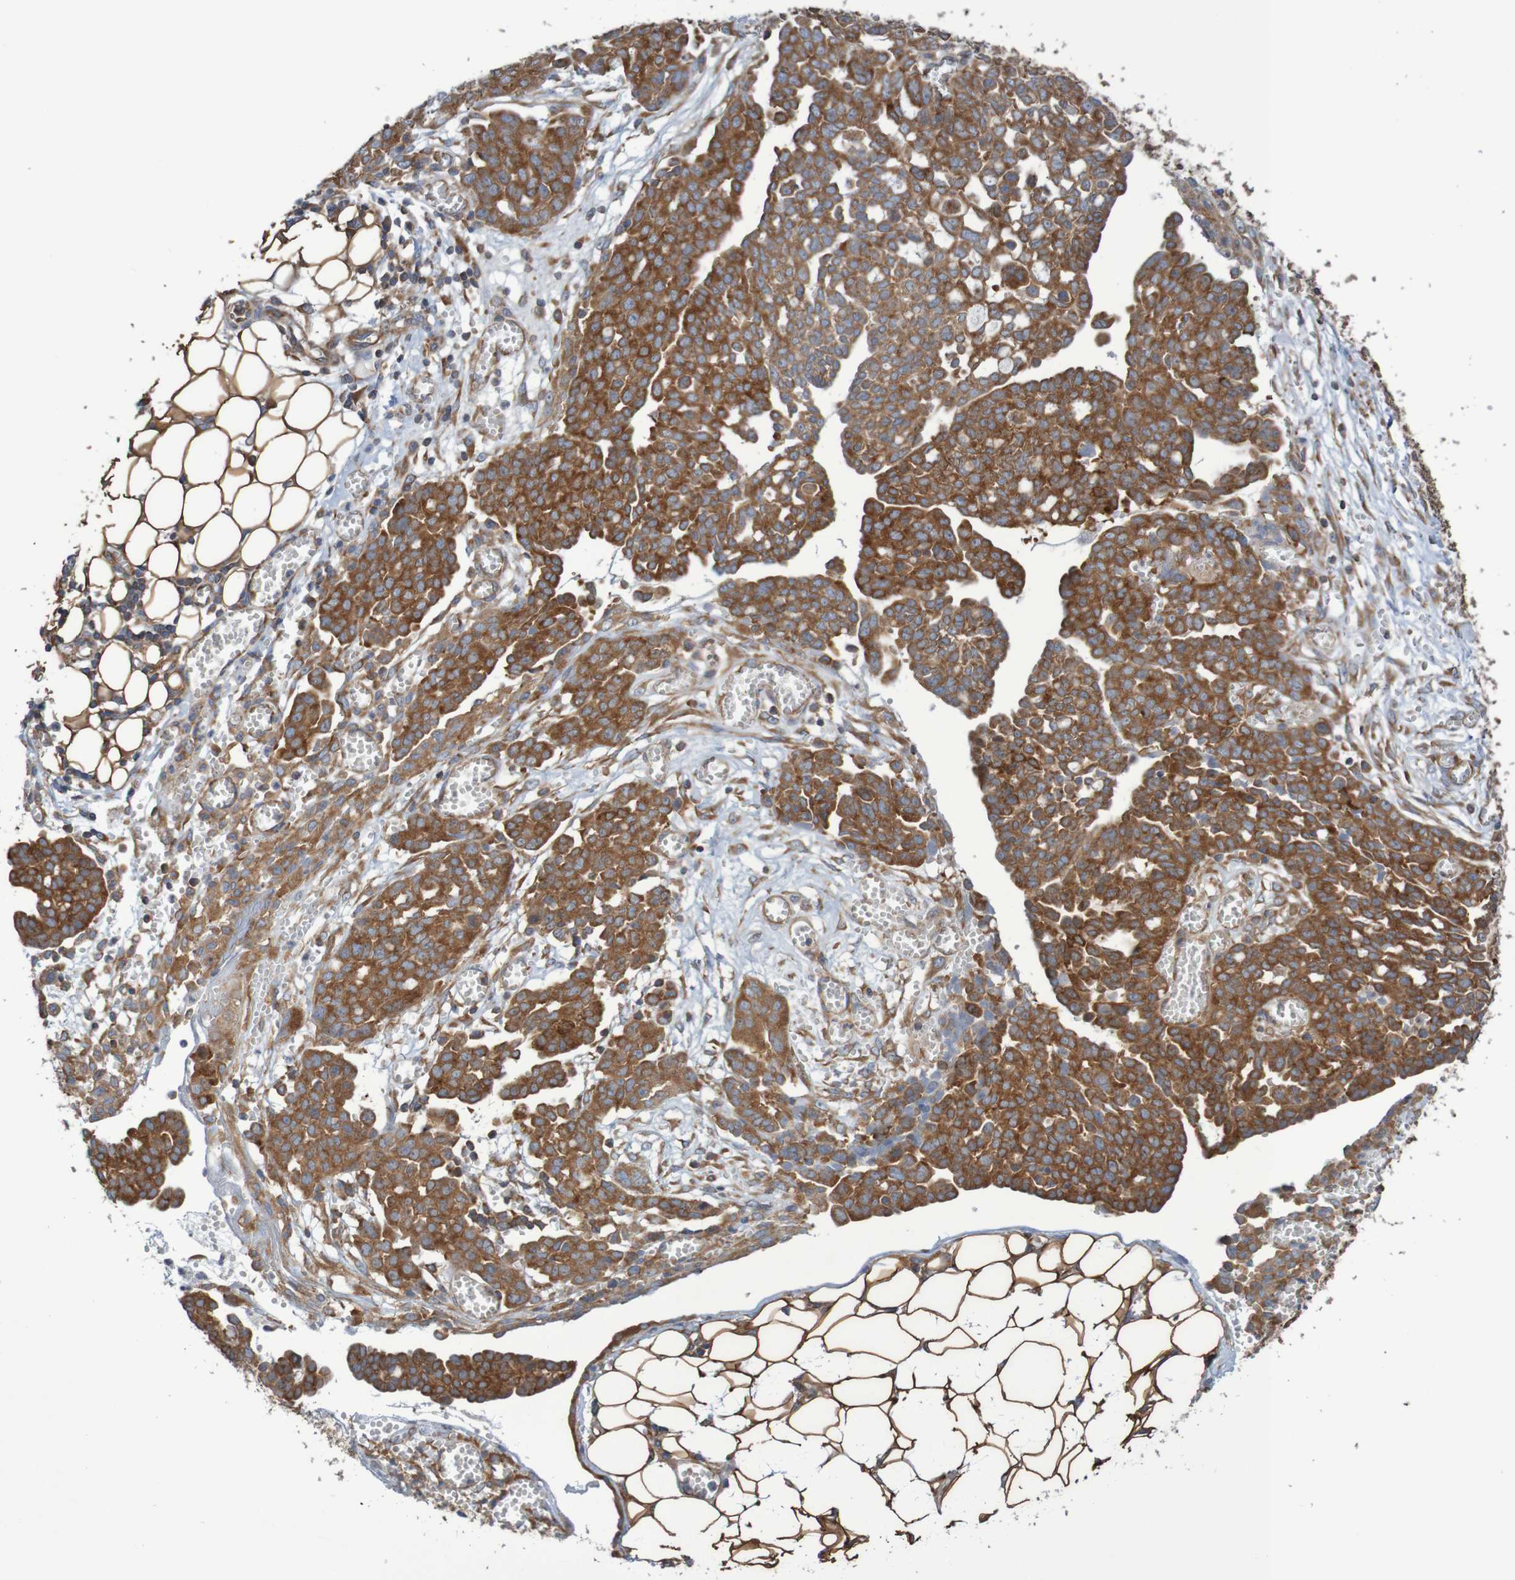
{"staining": {"intensity": "strong", "quantity": ">75%", "location": "cytoplasmic/membranous"}, "tissue": "ovarian cancer", "cell_type": "Tumor cells", "image_type": "cancer", "snomed": [{"axis": "morphology", "description": "Cystadenocarcinoma, serous, NOS"}, {"axis": "topography", "description": "Soft tissue"}, {"axis": "topography", "description": "Ovary"}], "caption": "Immunohistochemistry image of neoplastic tissue: human ovarian cancer (serous cystadenocarcinoma) stained using immunohistochemistry (IHC) demonstrates high levels of strong protein expression localized specifically in the cytoplasmic/membranous of tumor cells, appearing as a cytoplasmic/membranous brown color.", "gene": "LRRC47", "patient": {"sex": "female", "age": 57}}